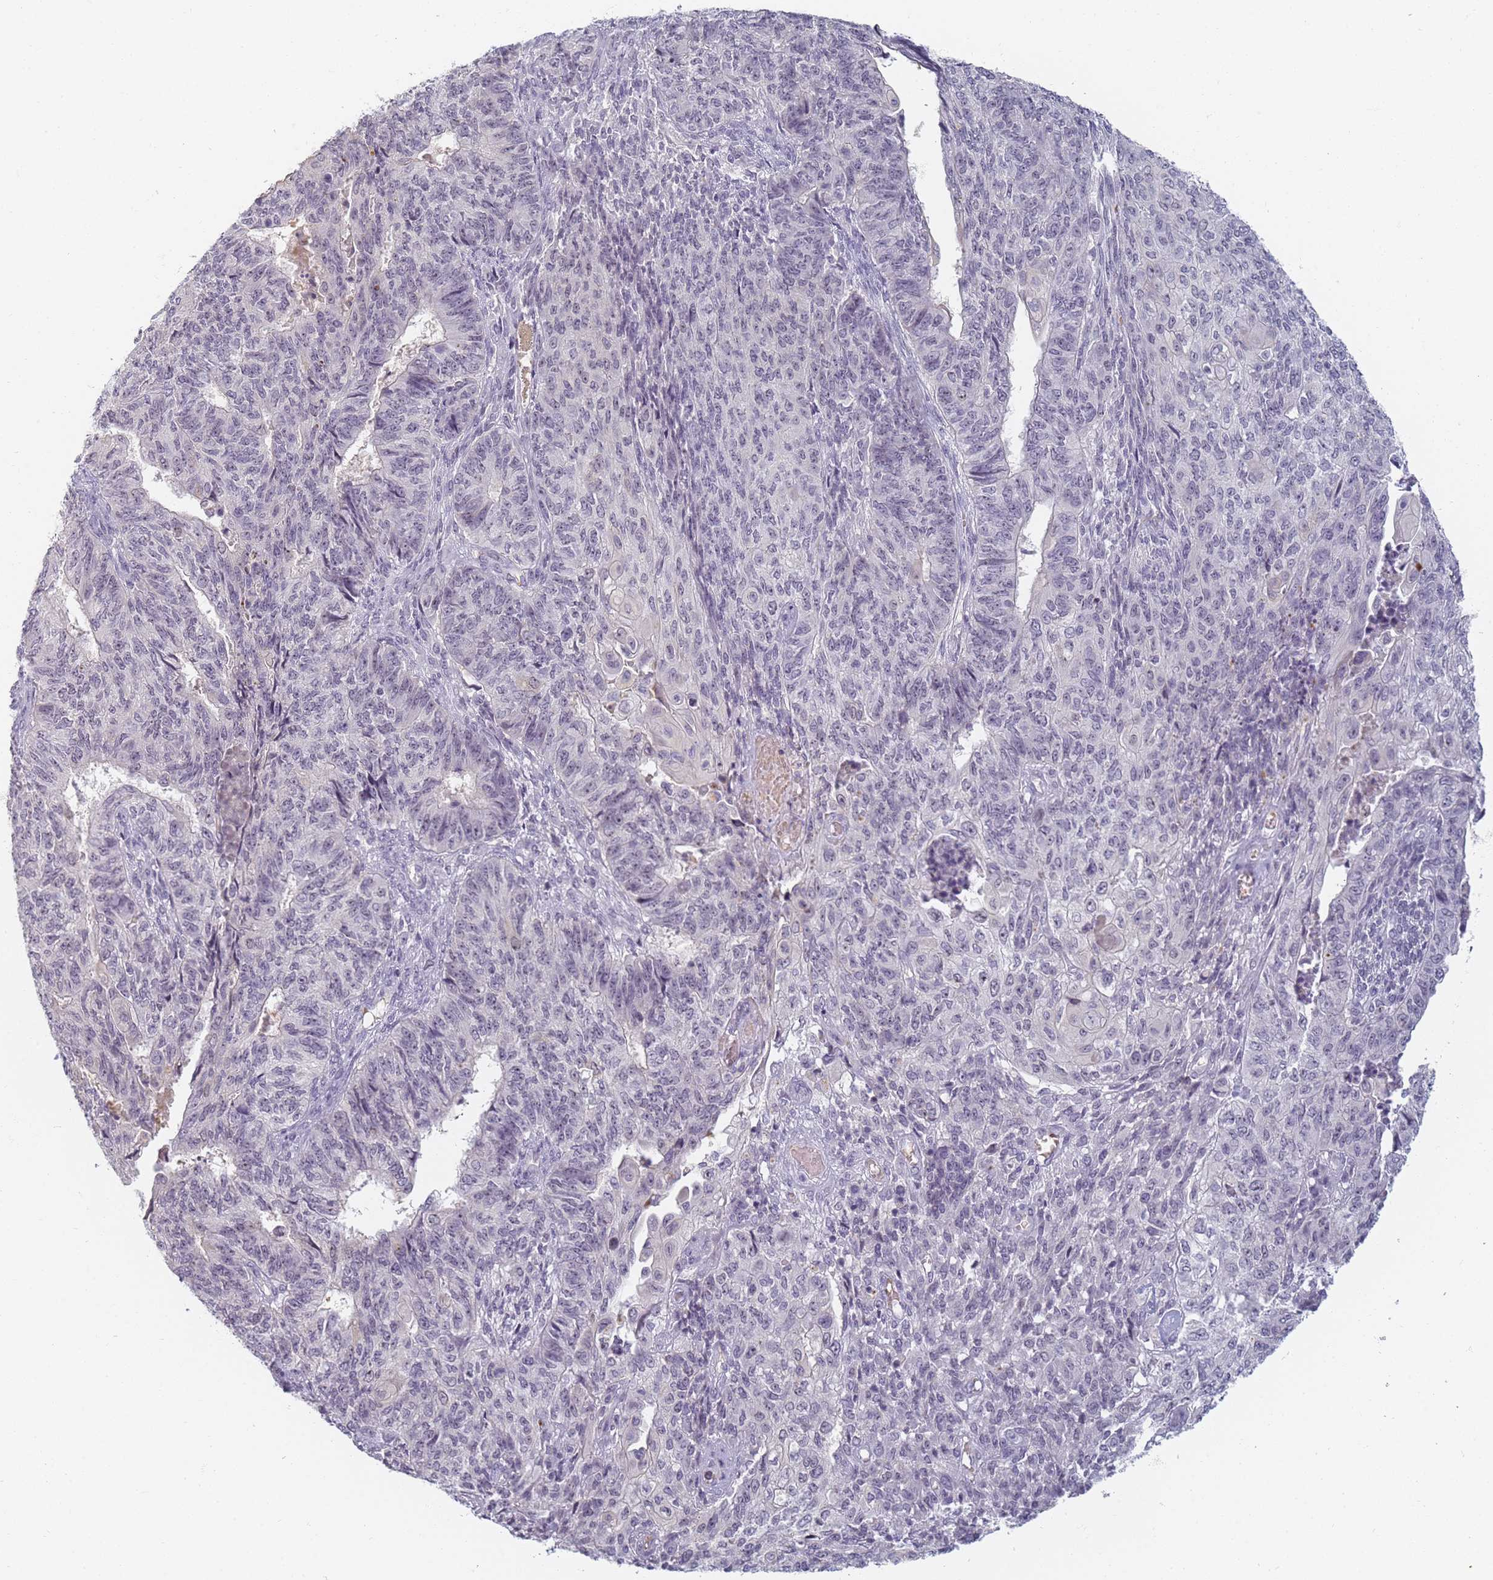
{"staining": {"intensity": "negative", "quantity": "none", "location": "none"}, "tissue": "endometrial cancer", "cell_type": "Tumor cells", "image_type": "cancer", "snomed": [{"axis": "morphology", "description": "Adenocarcinoma, NOS"}, {"axis": "topography", "description": "Endometrium"}], "caption": "Endometrial cancer (adenocarcinoma) was stained to show a protein in brown. There is no significant positivity in tumor cells.", "gene": "SLC38A9", "patient": {"sex": "female", "age": 32}}